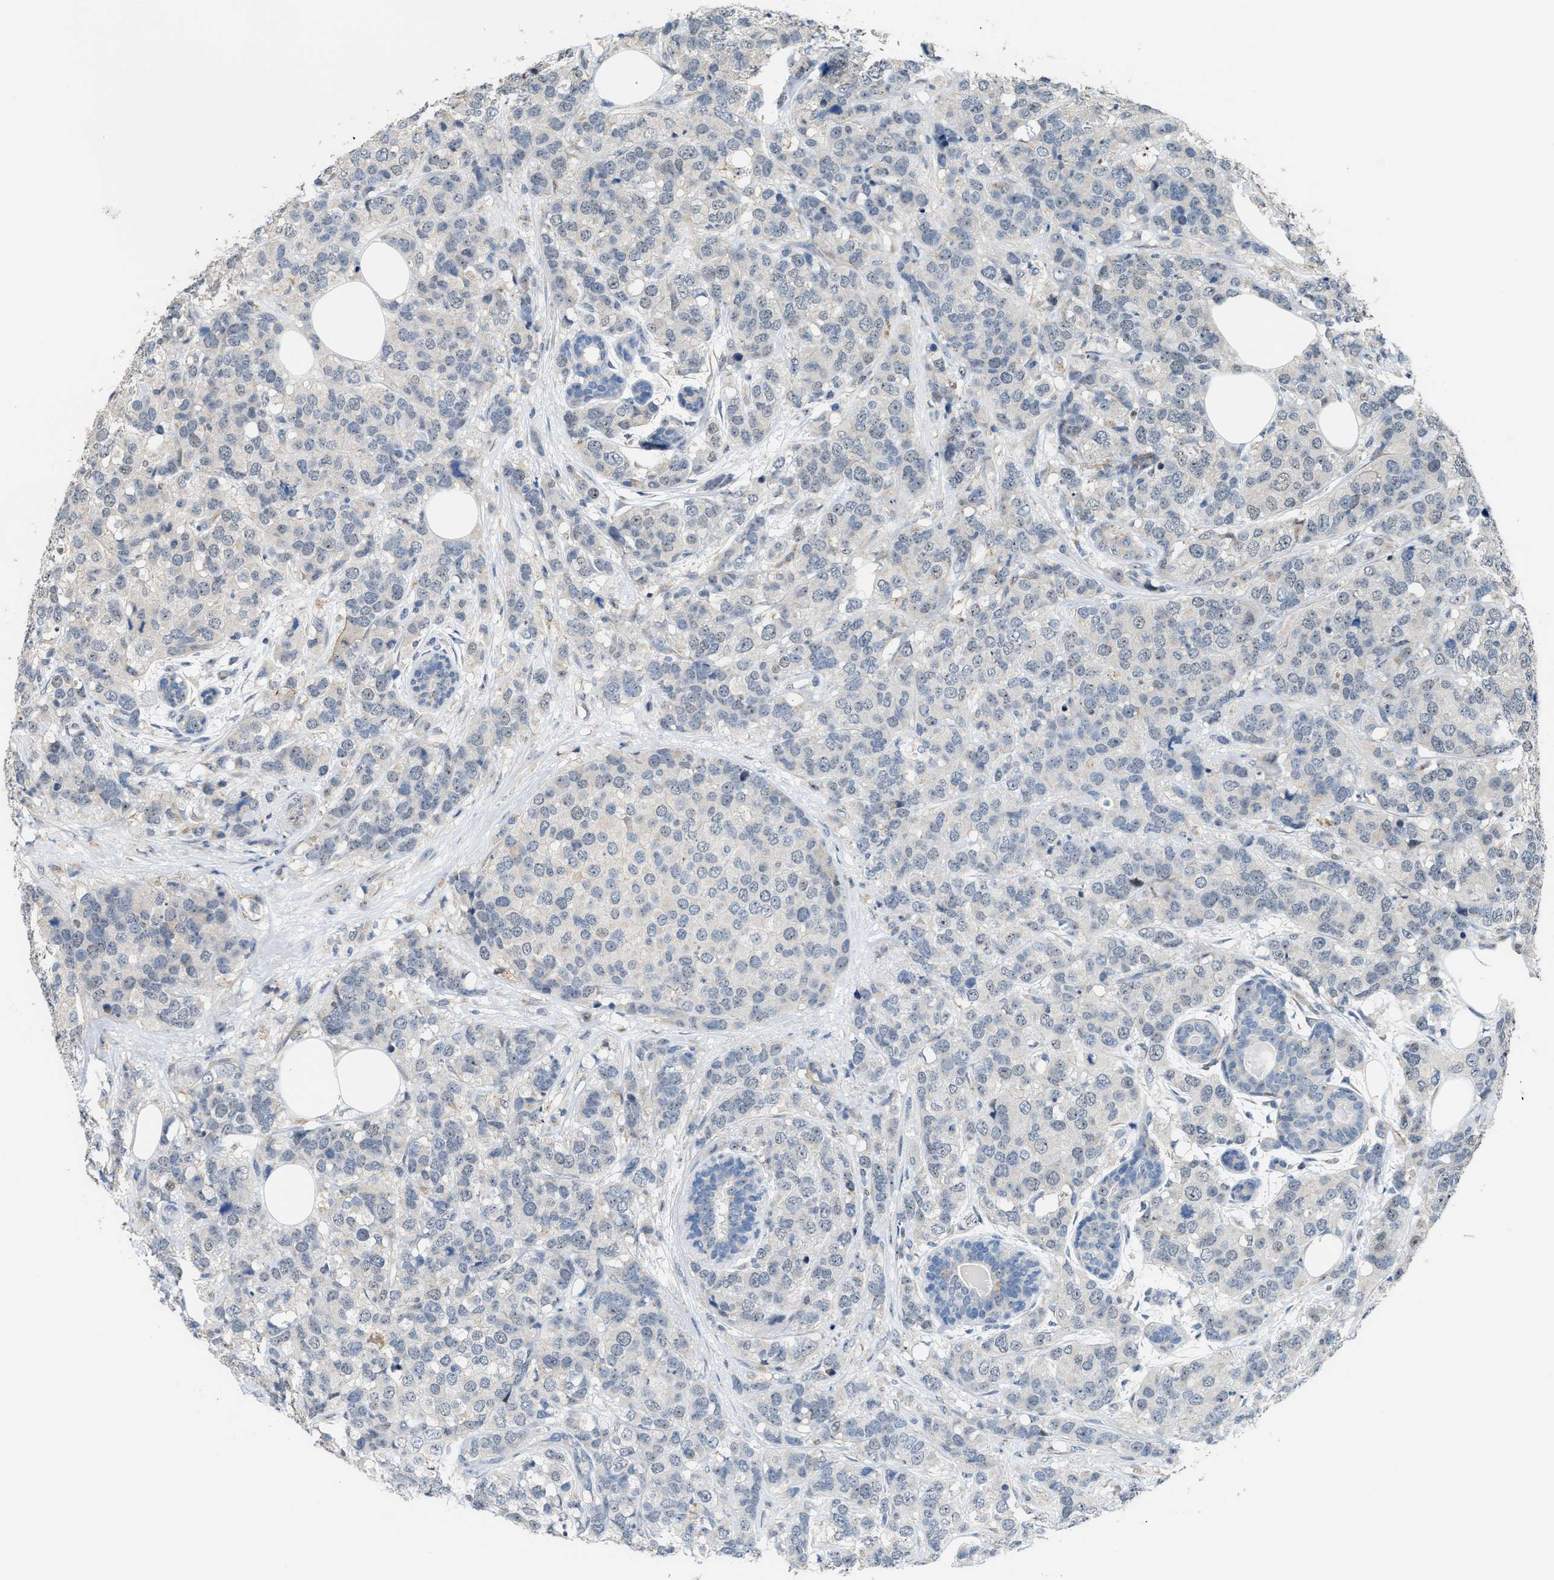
{"staining": {"intensity": "negative", "quantity": "none", "location": "none"}, "tissue": "breast cancer", "cell_type": "Tumor cells", "image_type": "cancer", "snomed": [{"axis": "morphology", "description": "Lobular carcinoma"}, {"axis": "topography", "description": "Breast"}], "caption": "Immunohistochemical staining of human lobular carcinoma (breast) displays no significant expression in tumor cells.", "gene": "ZNF783", "patient": {"sex": "female", "age": 59}}